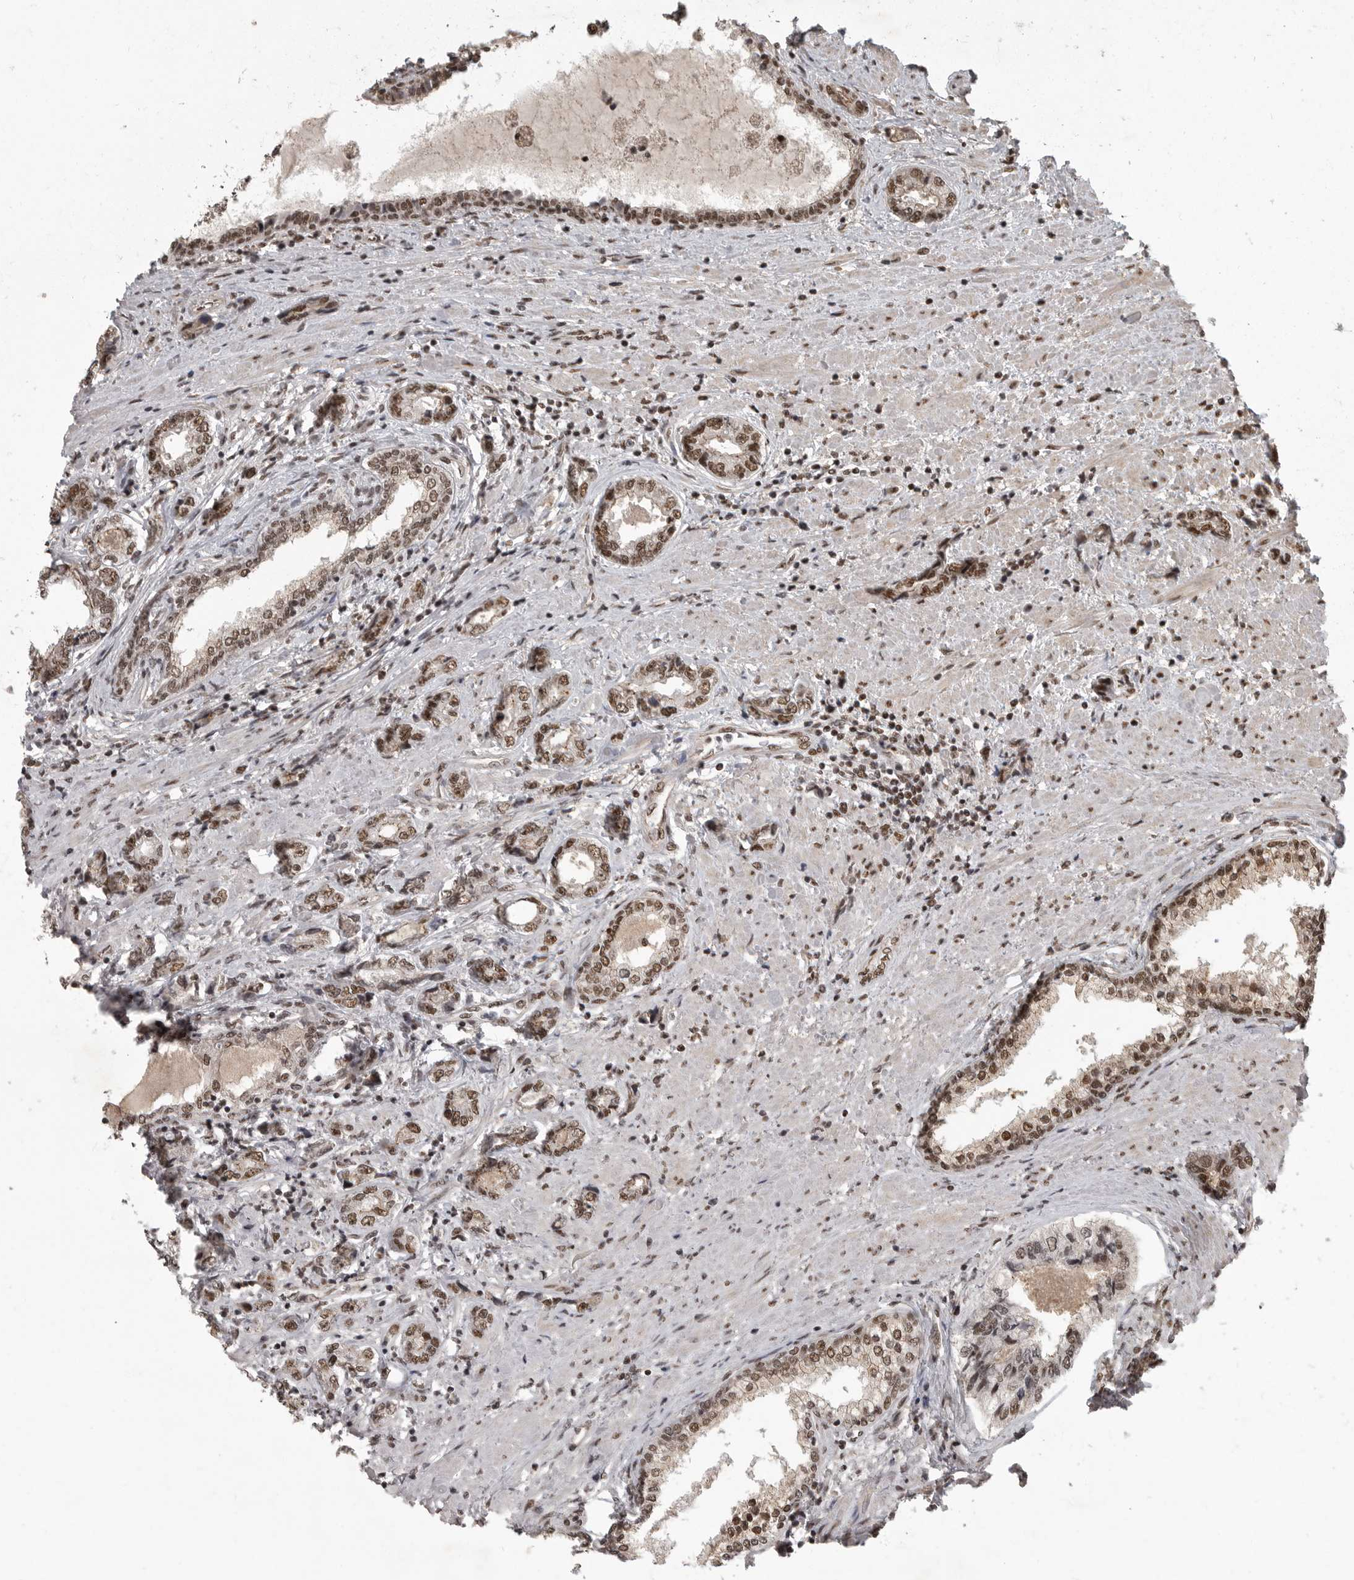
{"staining": {"intensity": "moderate", "quantity": ">75%", "location": "nuclear"}, "tissue": "prostate cancer", "cell_type": "Tumor cells", "image_type": "cancer", "snomed": [{"axis": "morphology", "description": "Adenocarcinoma, High grade"}, {"axis": "topography", "description": "Prostate"}], "caption": "Prostate cancer tissue displays moderate nuclear positivity in approximately >75% of tumor cells, visualized by immunohistochemistry.", "gene": "CBLL1", "patient": {"sex": "male", "age": 61}}